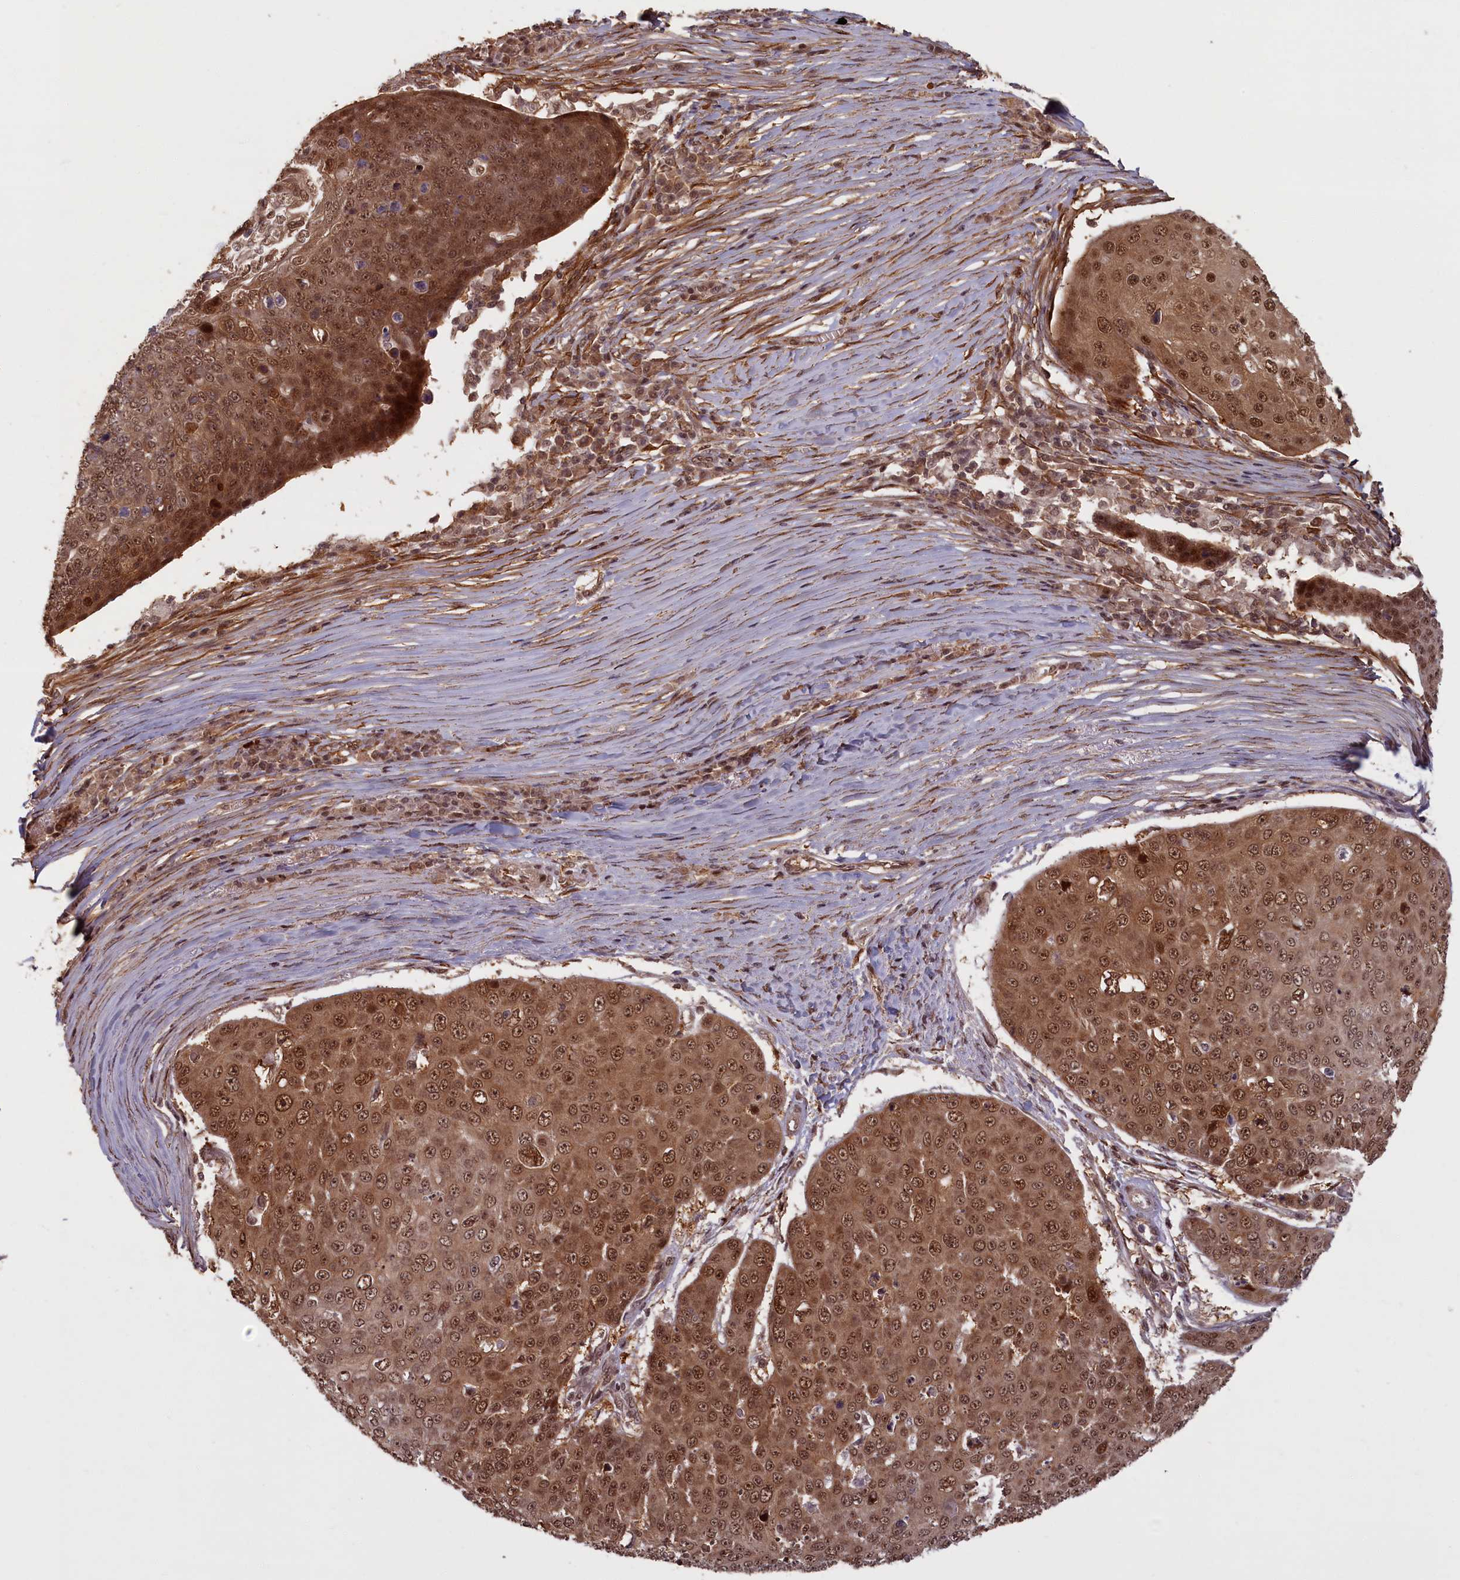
{"staining": {"intensity": "moderate", "quantity": ">75%", "location": "cytoplasmic/membranous,nuclear"}, "tissue": "skin cancer", "cell_type": "Tumor cells", "image_type": "cancer", "snomed": [{"axis": "morphology", "description": "Squamous cell carcinoma, NOS"}, {"axis": "topography", "description": "Skin"}], "caption": "Immunohistochemical staining of skin squamous cell carcinoma displays moderate cytoplasmic/membranous and nuclear protein expression in about >75% of tumor cells.", "gene": "HIF3A", "patient": {"sex": "male", "age": 71}}